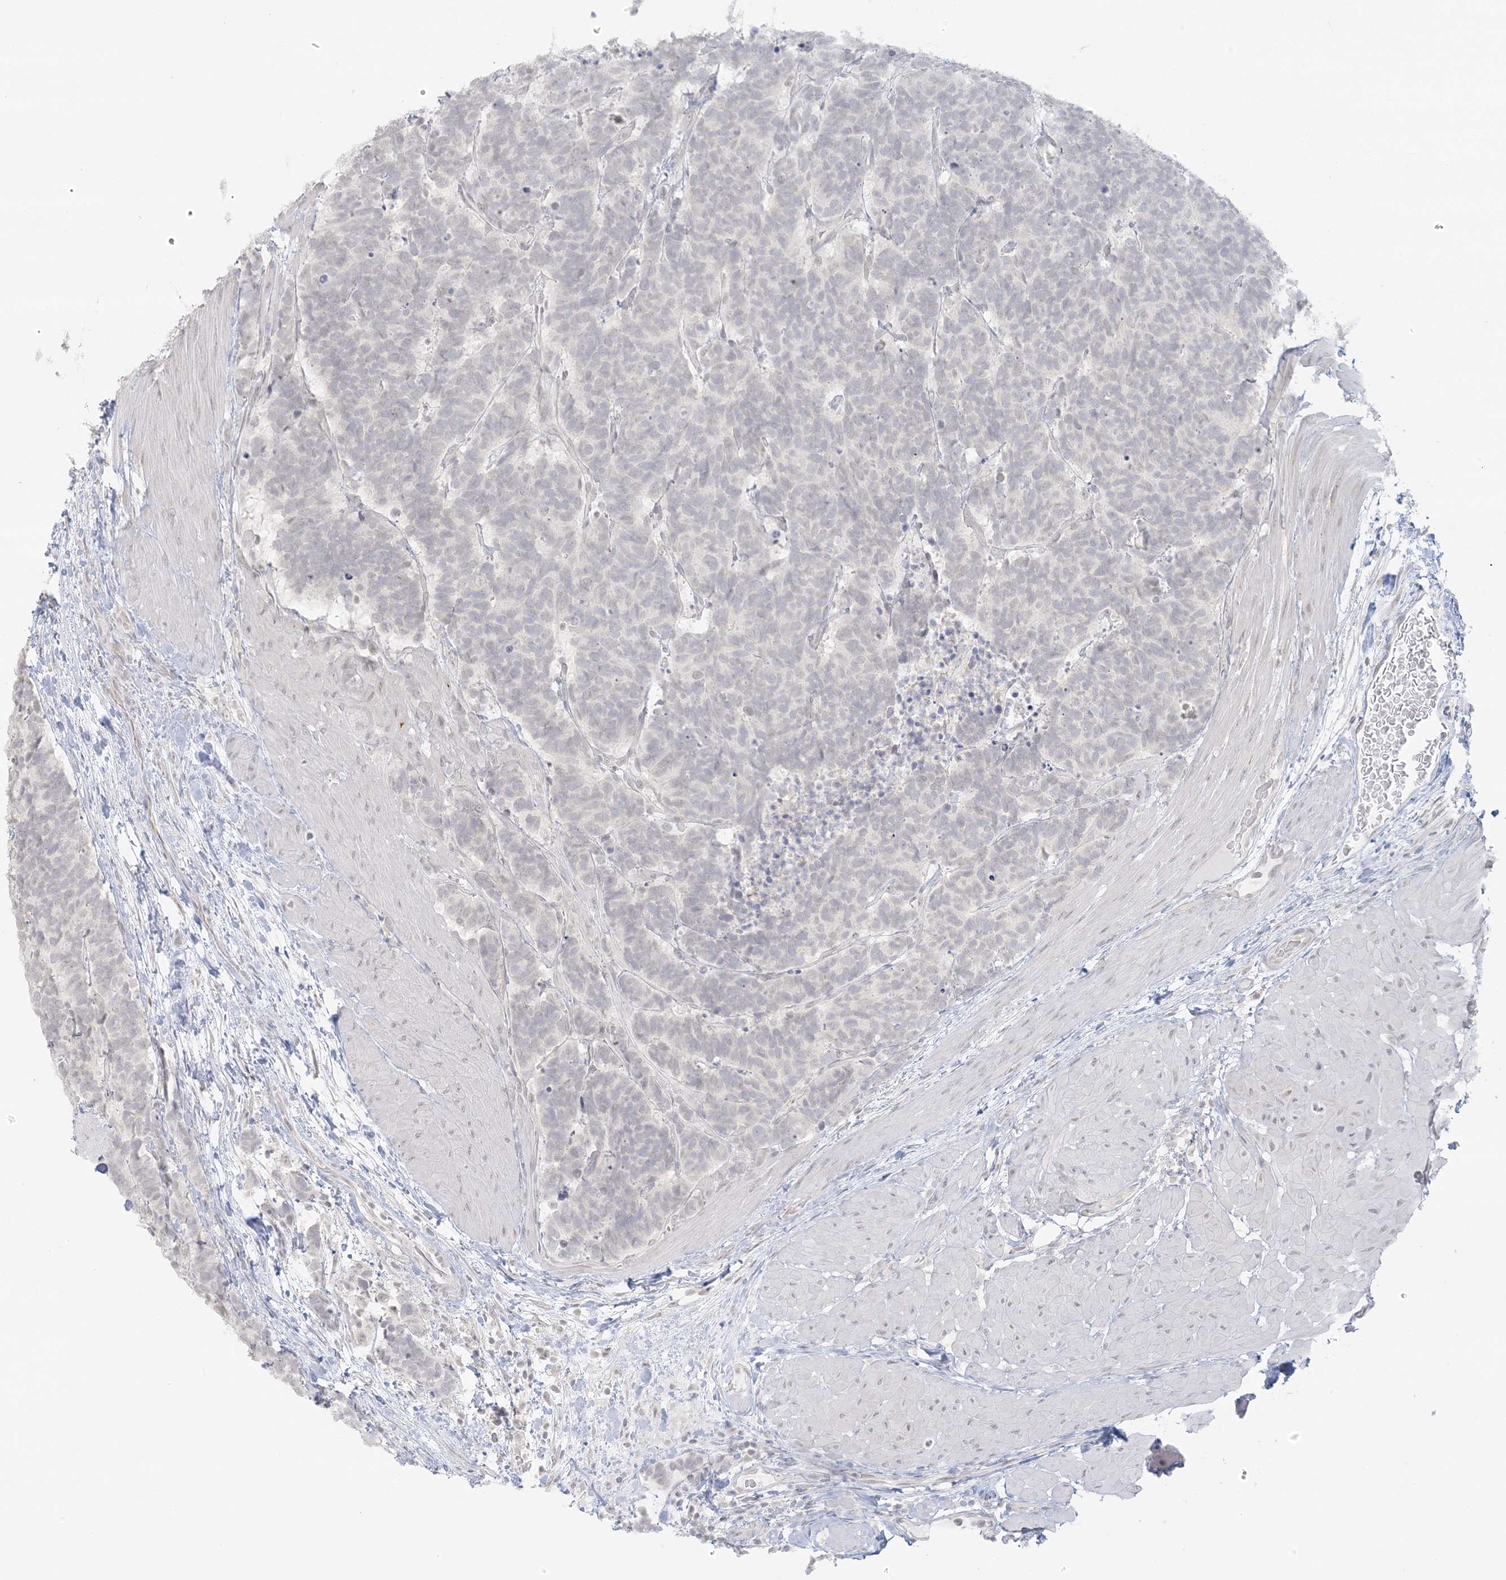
{"staining": {"intensity": "negative", "quantity": "none", "location": "none"}, "tissue": "carcinoid", "cell_type": "Tumor cells", "image_type": "cancer", "snomed": [{"axis": "morphology", "description": "Carcinoma, NOS"}, {"axis": "morphology", "description": "Carcinoid, malignant, NOS"}, {"axis": "topography", "description": "Urinary bladder"}], "caption": "Carcinoid (malignant) stained for a protein using immunohistochemistry reveals no positivity tumor cells.", "gene": "LIPT1", "patient": {"sex": "male", "age": 57}}